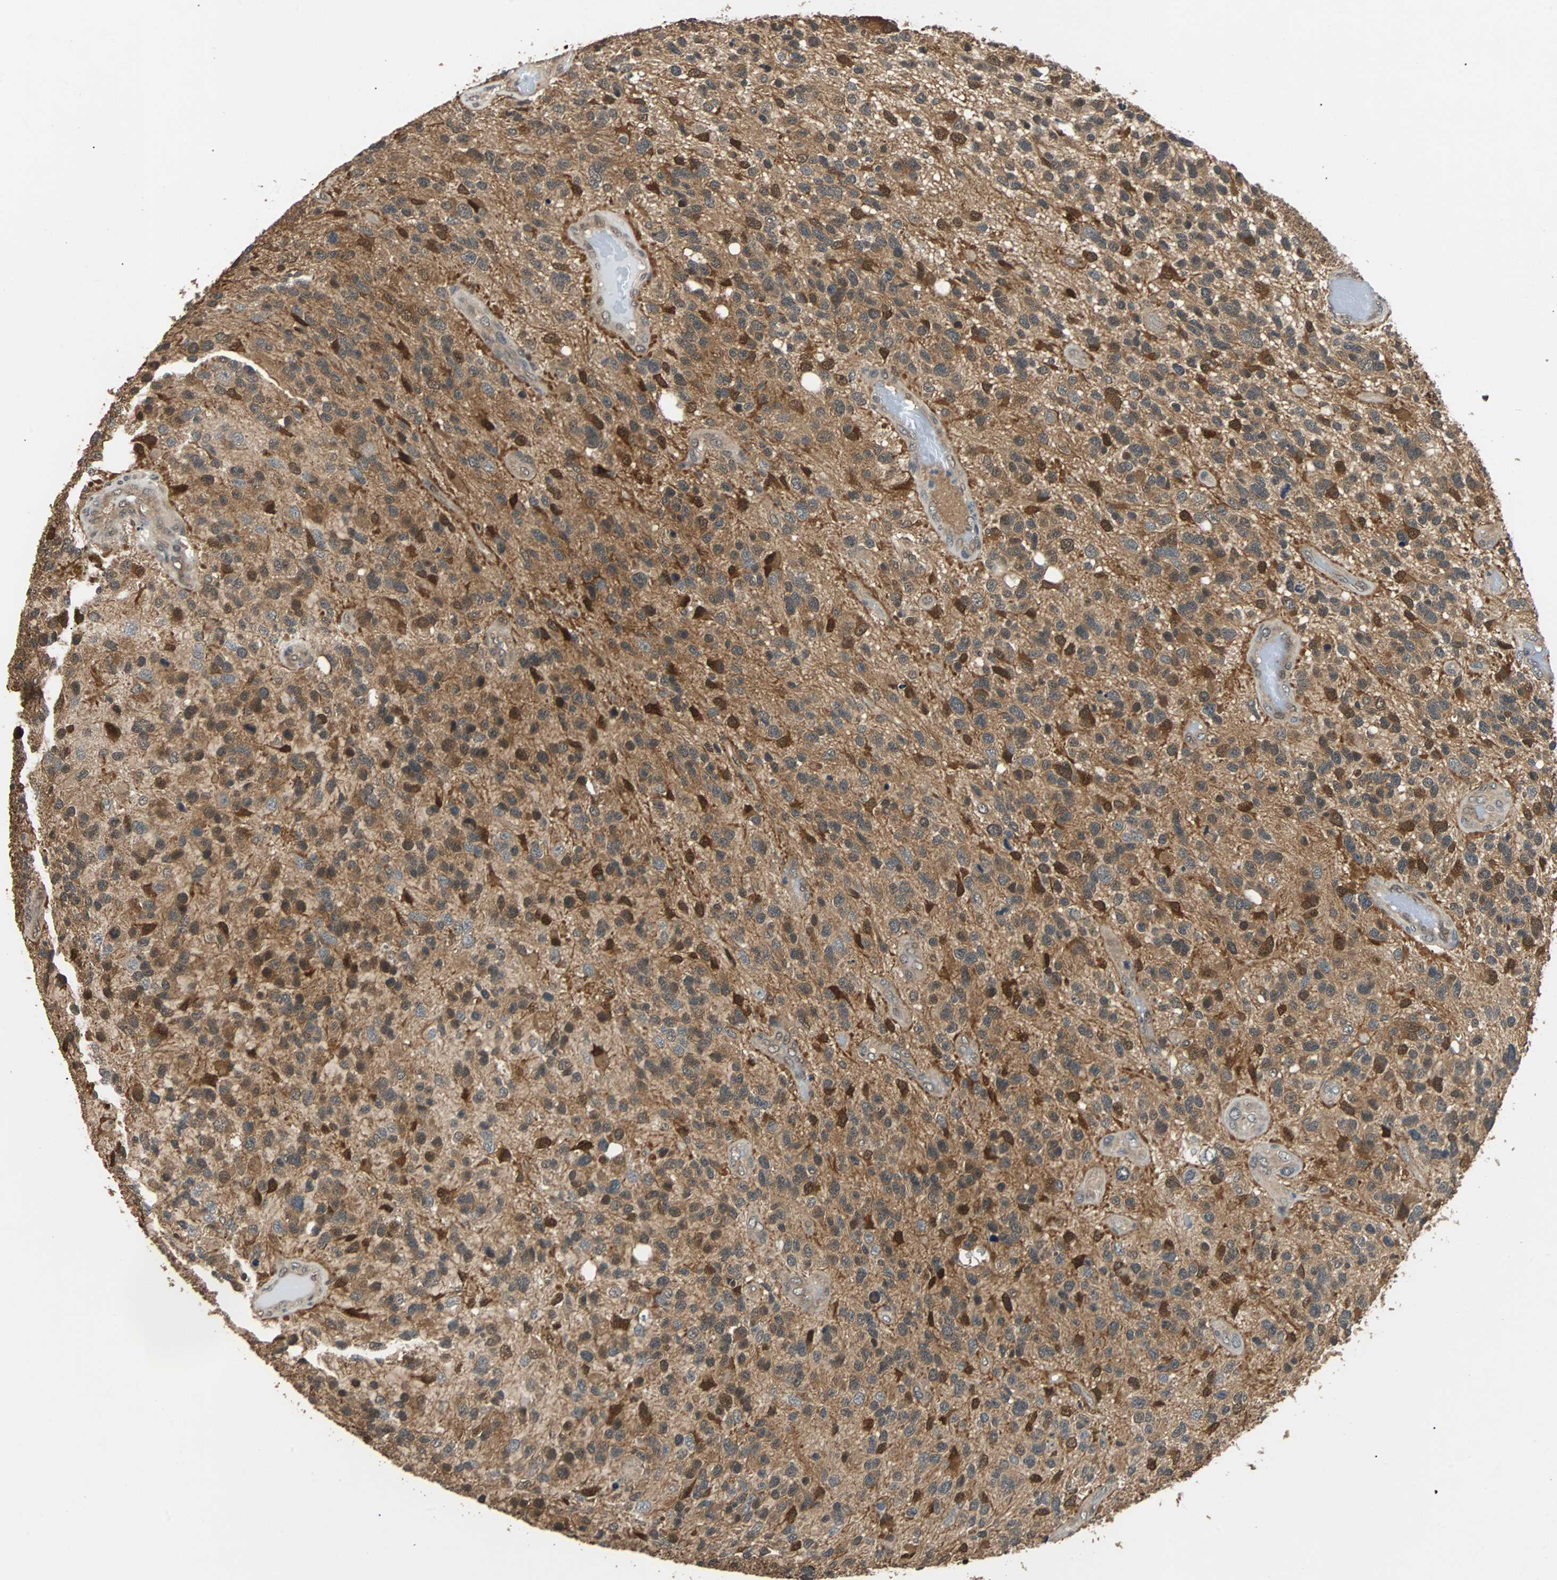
{"staining": {"intensity": "strong", "quantity": ">75%", "location": "cytoplasmic/membranous,nuclear"}, "tissue": "glioma", "cell_type": "Tumor cells", "image_type": "cancer", "snomed": [{"axis": "morphology", "description": "Glioma, malignant, High grade"}, {"axis": "topography", "description": "Brain"}], "caption": "Immunohistochemical staining of human high-grade glioma (malignant) displays high levels of strong cytoplasmic/membranous and nuclear protein positivity in approximately >75% of tumor cells. (DAB (3,3'-diaminobenzidine) = brown stain, brightfield microscopy at high magnification).", "gene": "PRDX6", "patient": {"sex": "female", "age": 58}}